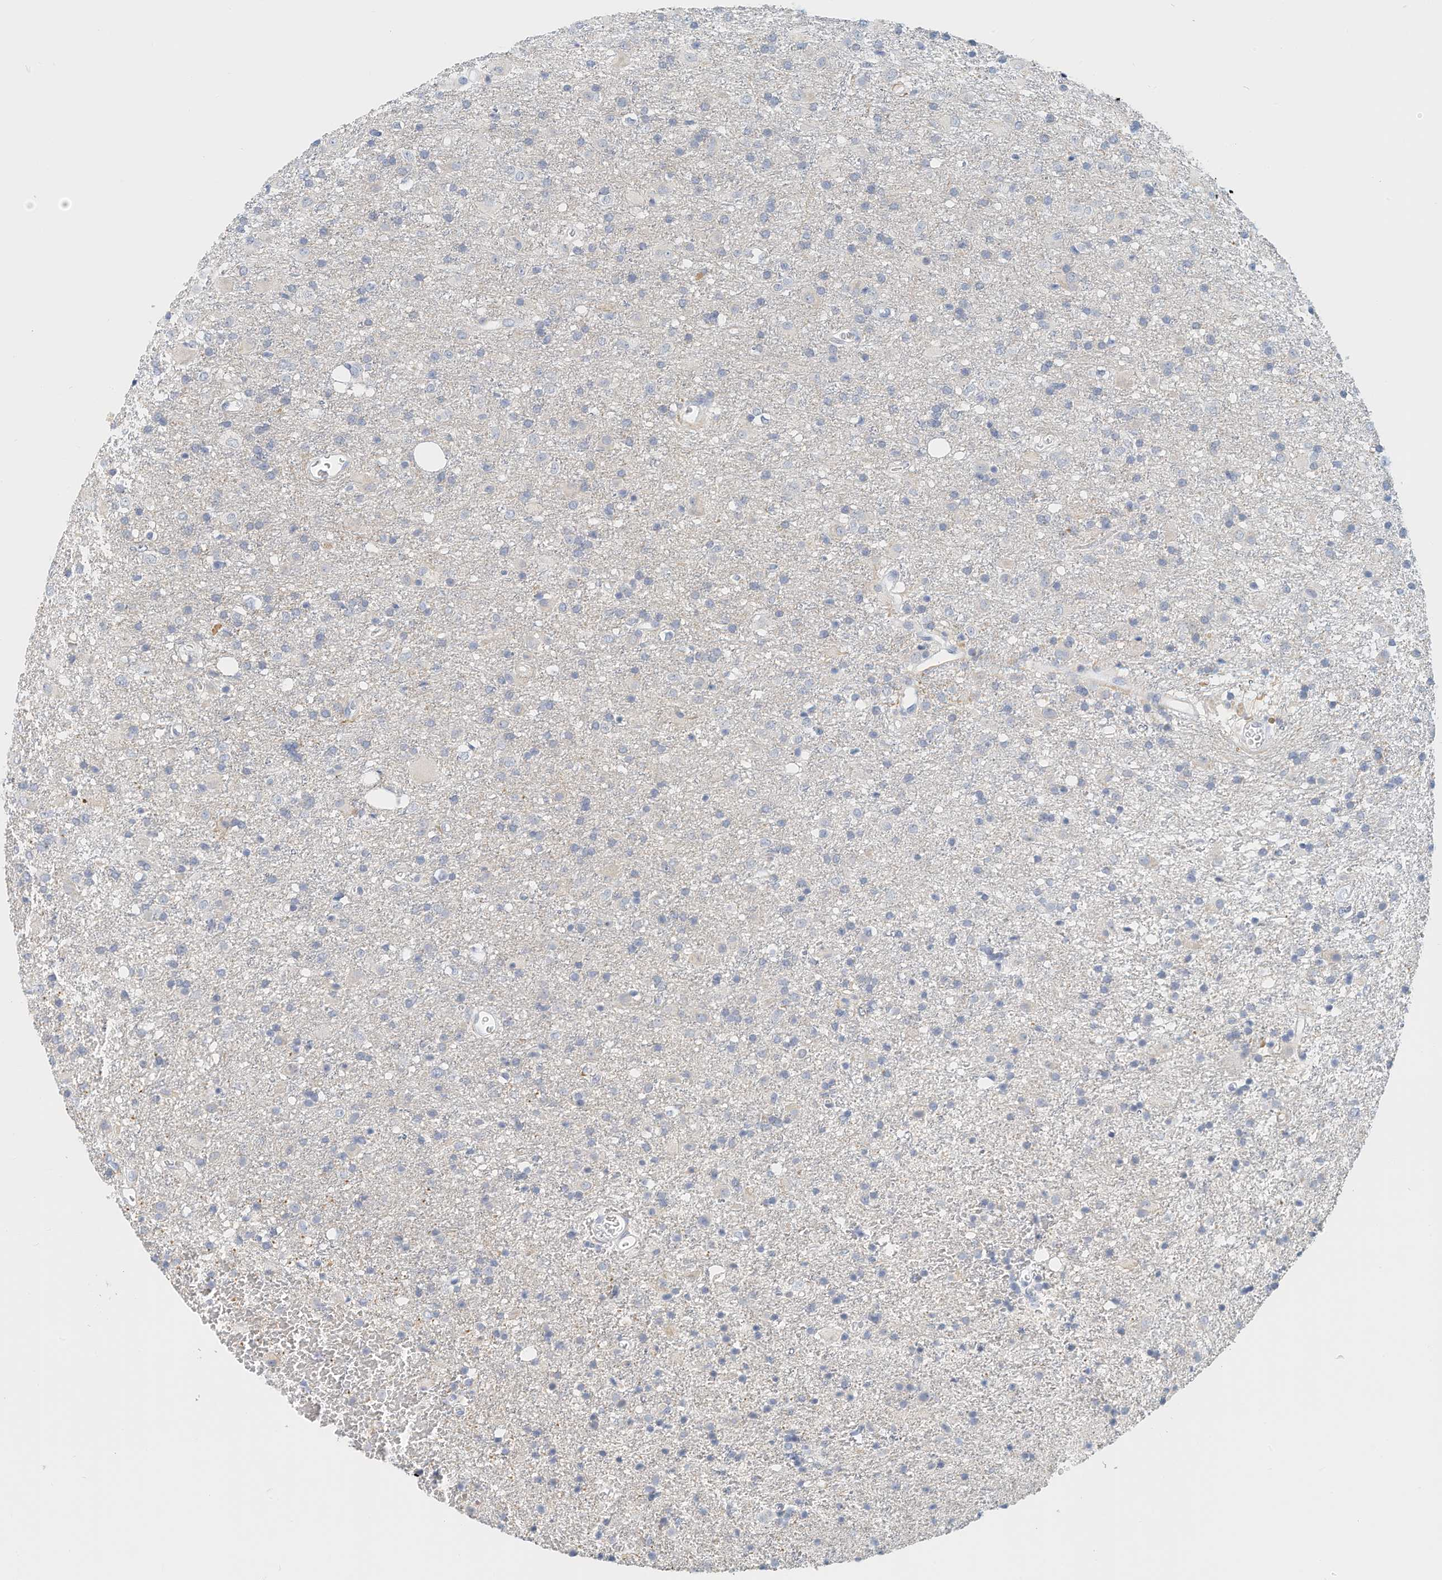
{"staining": {"intensity": "negative", "quantity": "none", "location": "none"}, "tissue": "glioma", "cell_type": "Tumor cells", "image_type": "cancer", "snomed": [{"axis": "morphology", "description": "Glioma, malignant, Low grade"}, {"axis": "topography", "description": "Brain"}], "caption": "Immunohistochemical staining of human malignant glioma (low-grade) exhibits no significant positivity in tumor cells. (DAB (3,3'-diaminobenzidine) IHC with hematoxylin counter stain).", "gene": "ARHGAP28", "patient": {"sex": "male", "age": 65}}